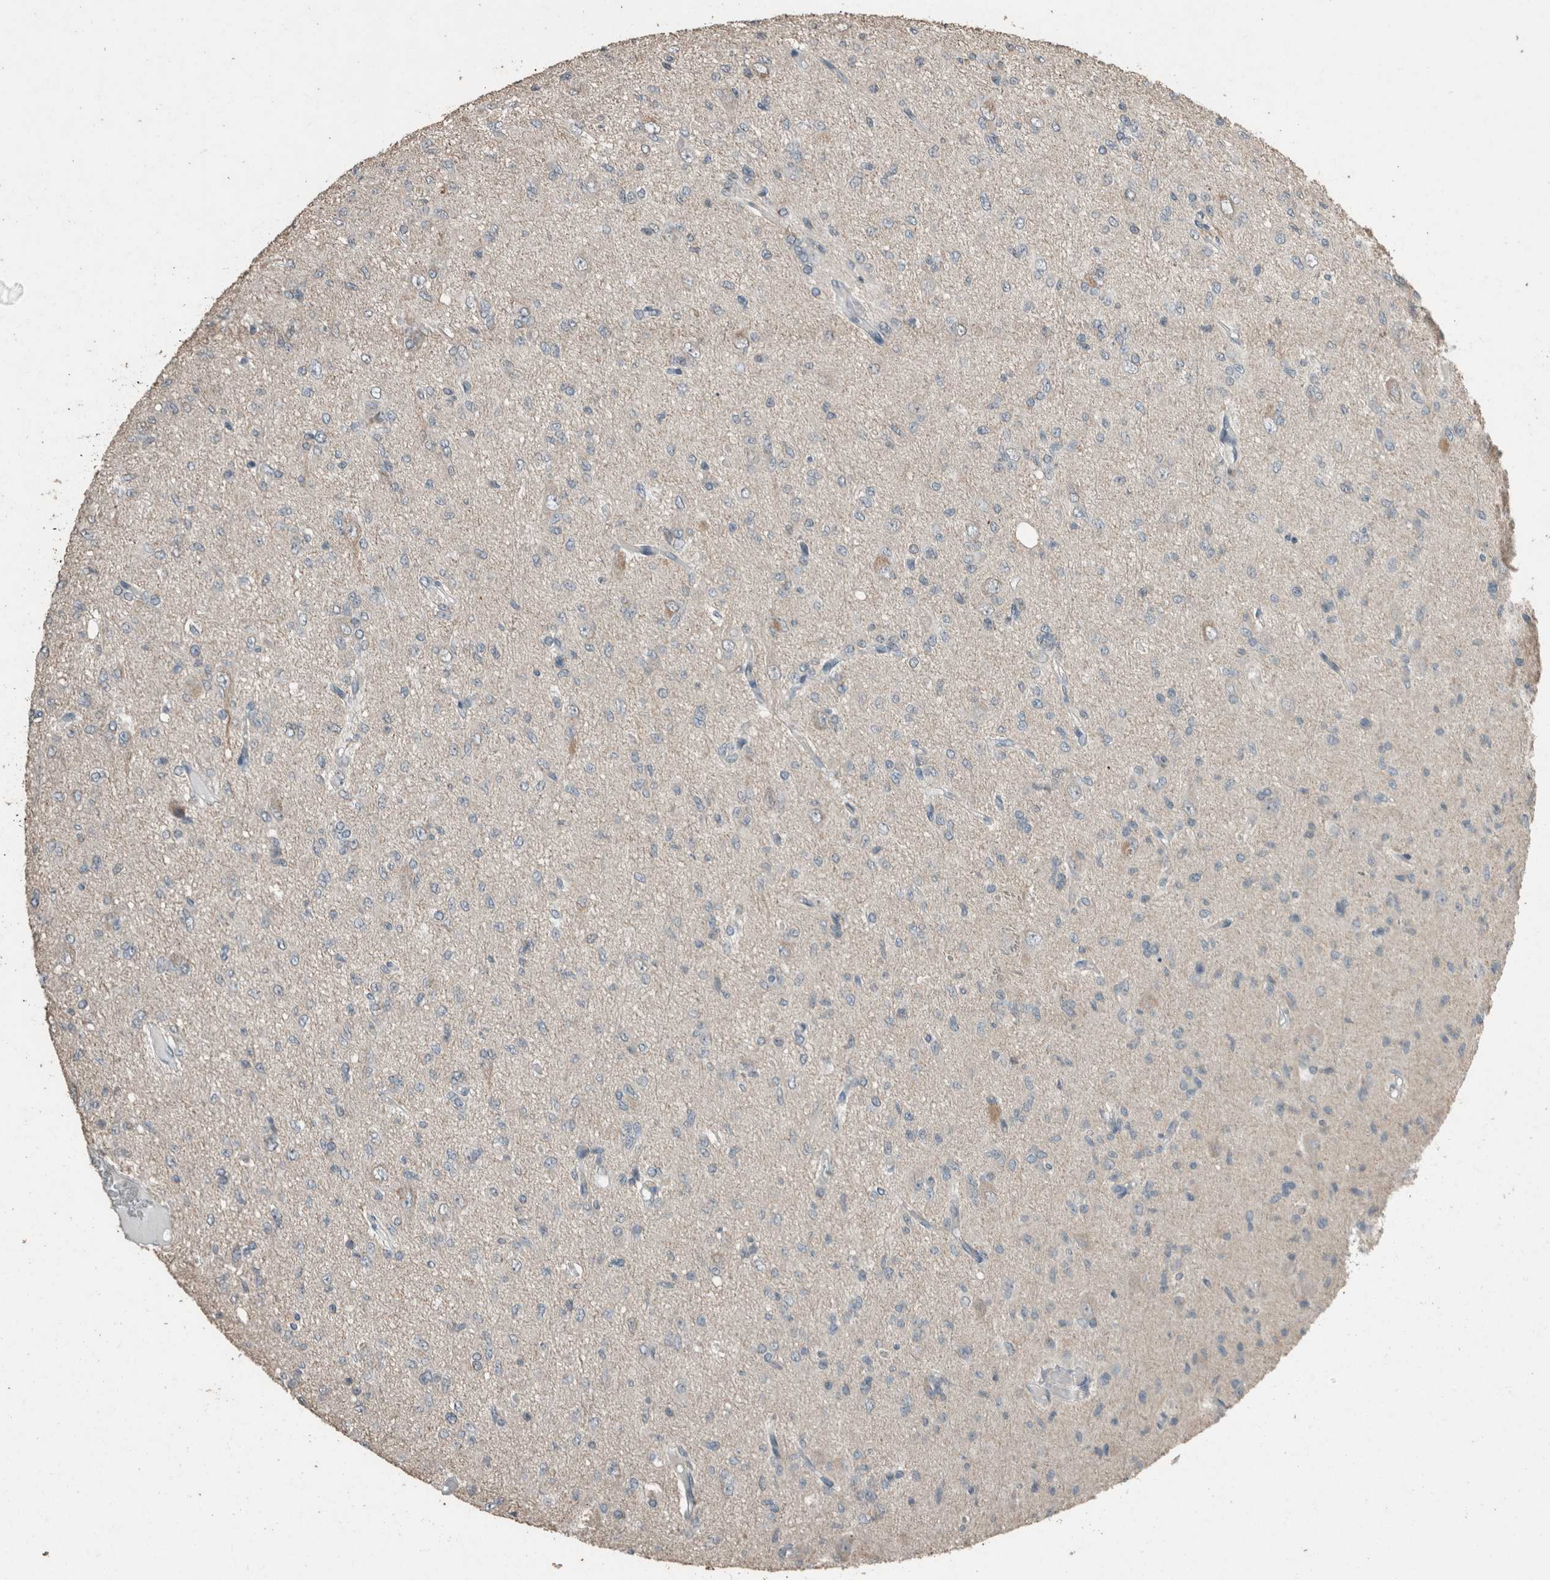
{"staining": {"intensity": "negative", "quantity": "none", "location": "none"}, "tissue": "glioma", "cell_type": "Tumor cells", "image_type": "cancer", "snomed": [{"axis": "morphology", "description": "Glioma, malignant, High grade"}, {"axis": "topography", "description": "Brain"}], "caption": "Glioma stained for a protein using IHC shows no positivity tumor cells.", "gene": "ACVR2B", "patient": {"sex": "female", "age": 59}}